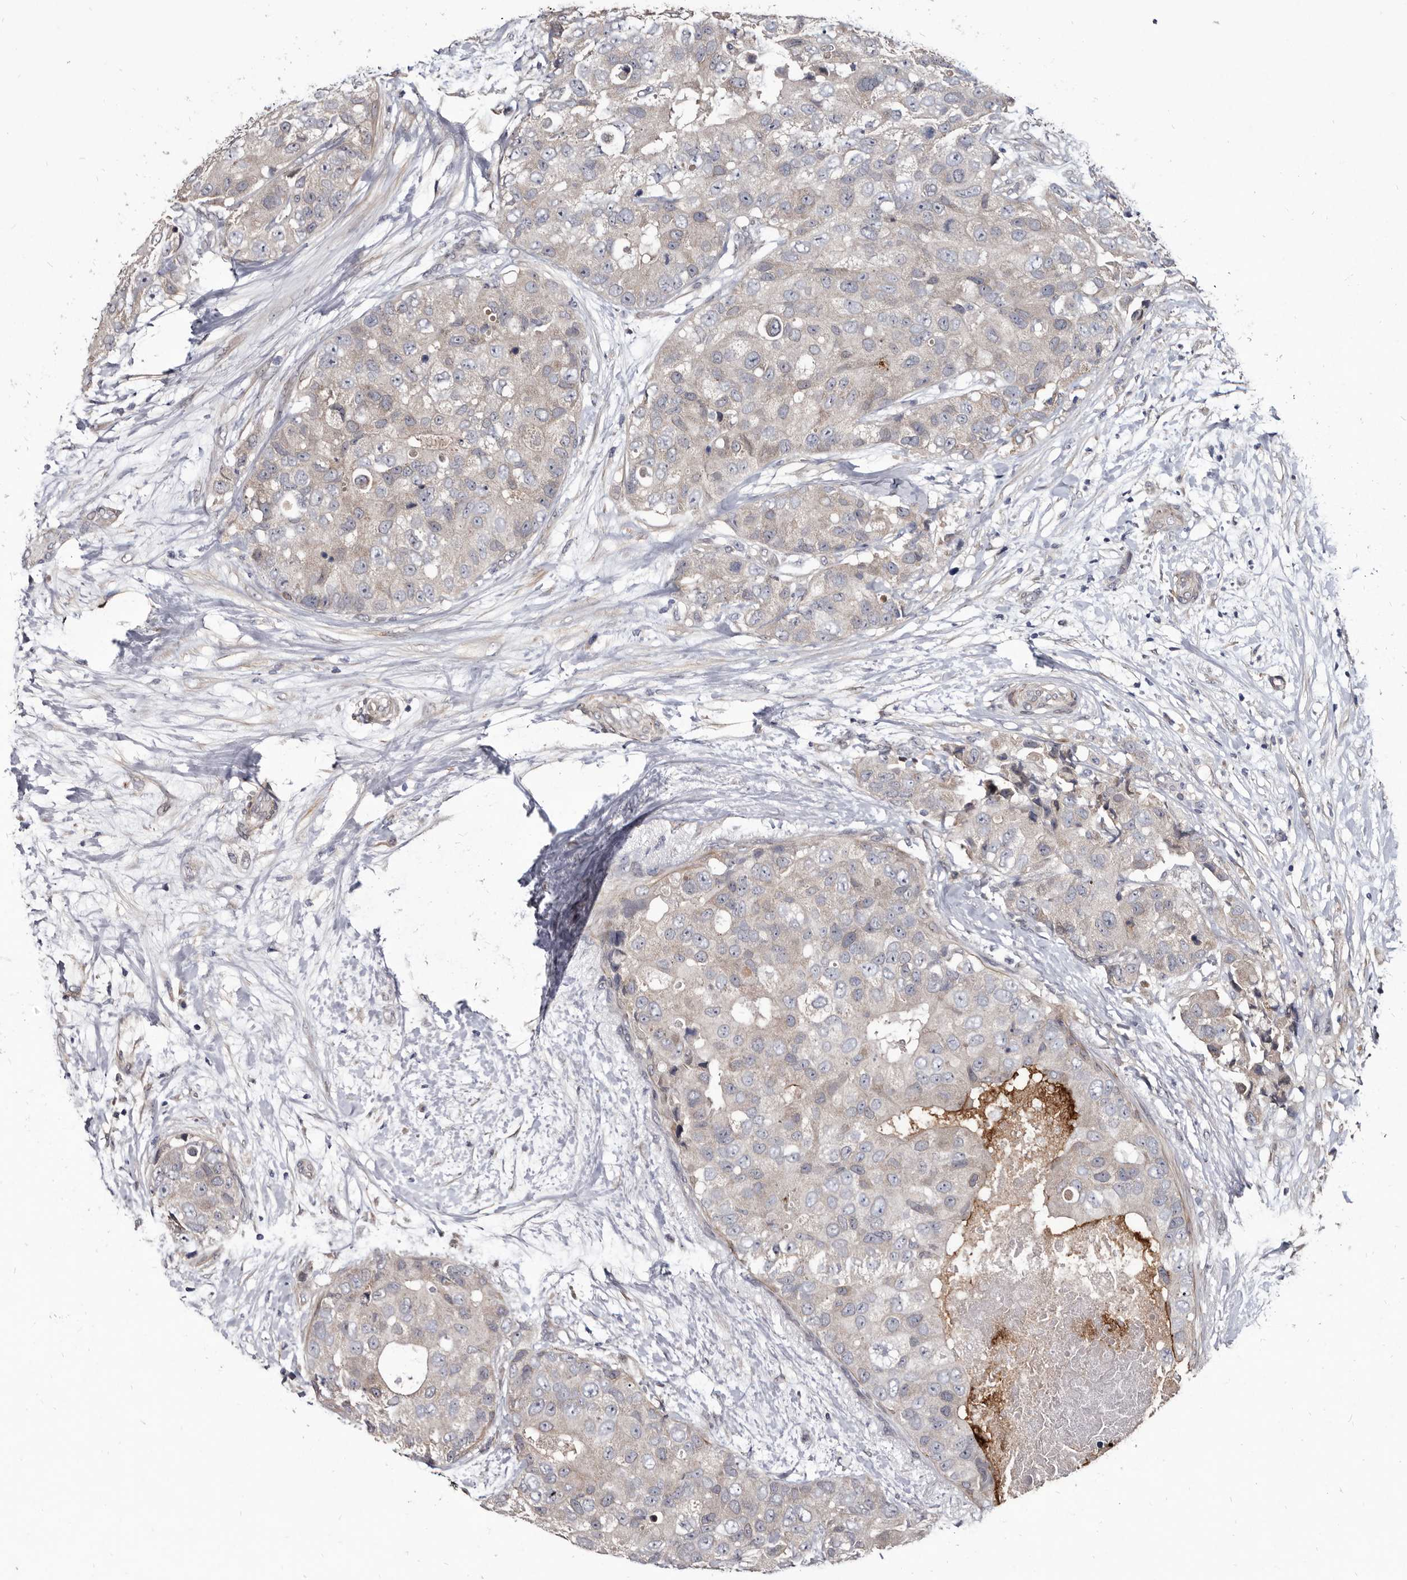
{"staining": {"intensity": "negative", "quantity": "none", "location": "none"}, "tissue": "breast cancer", "cell_type": "Tumor cells", "image_type": "cancer", "snomed": [{"axis": "morphology", "description": "Duct carcinoma"}, {"axis": "topography", "description": "Breast"}], "caption": "Breast intraductal carcinoma was stained to show a protein in brown. There is no significant expression in tumor cells.", "gene": "PROM1", "patient": {"sex": "female", "age": 62}}